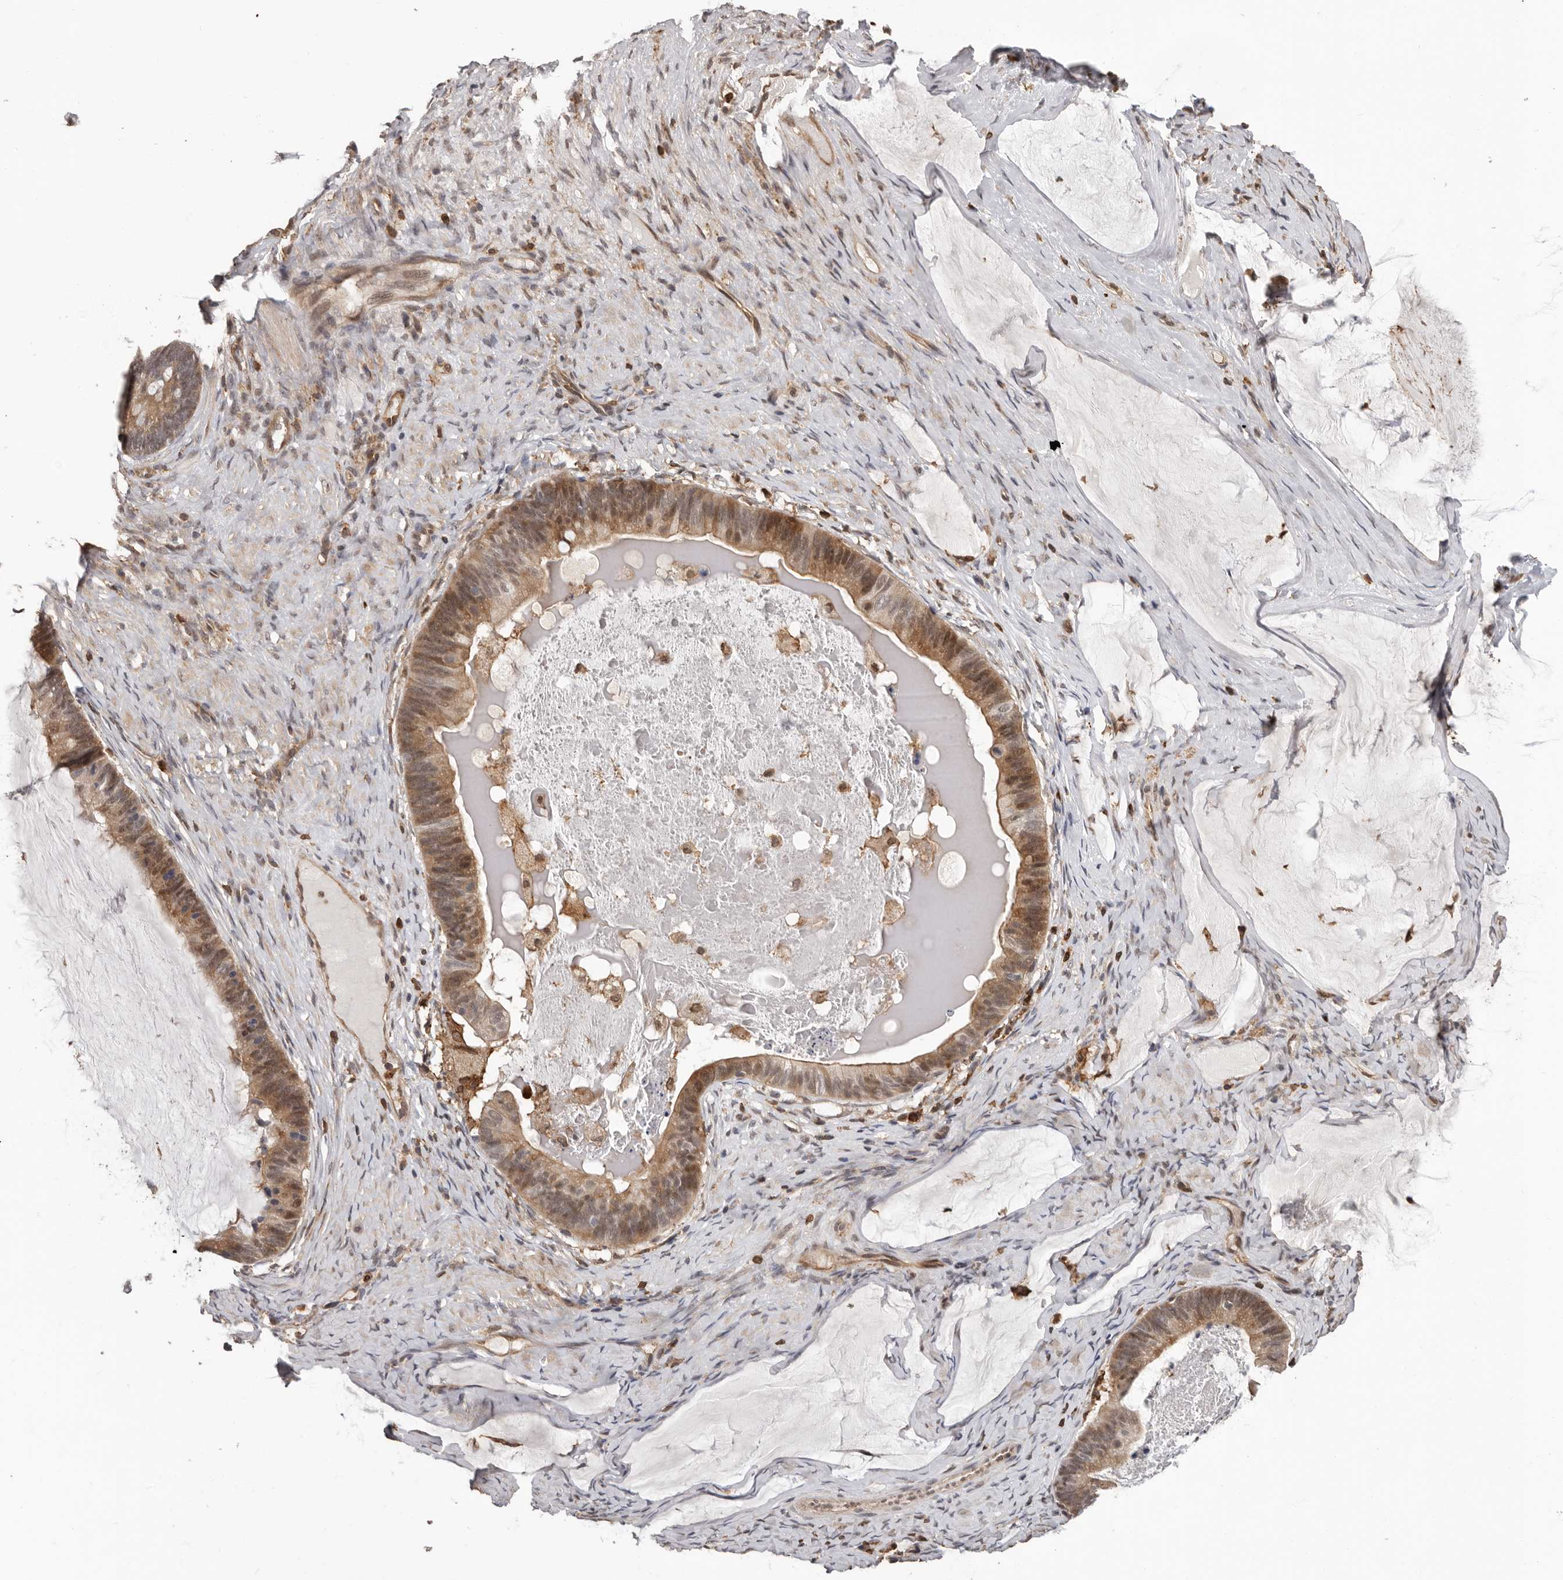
{"staining": {"intensity": "moderate", "quantity": ">75%", "location": "cytoplasmic/membranous,nuclear"}, "tissue": "ovarian cancer", "cell_type": "Tumor cells", "image_type": "cancer", "snomed": [{"axis": "morphology", "description": "Cystadenocarcinoma, mucinous, NOS"}, {"axis": "topography", "description": "Ovary"}], "caption": "Immunohistochemical staining of human mucinous cystadenocarcinoma (ovarian) displays medium levels of moderate cytoplasmic/membranous and nuclear protein positivity in approximately >75% of tumor cells.", "gene": "PRR12", "patient": {"sex": "female", "age": 61}}